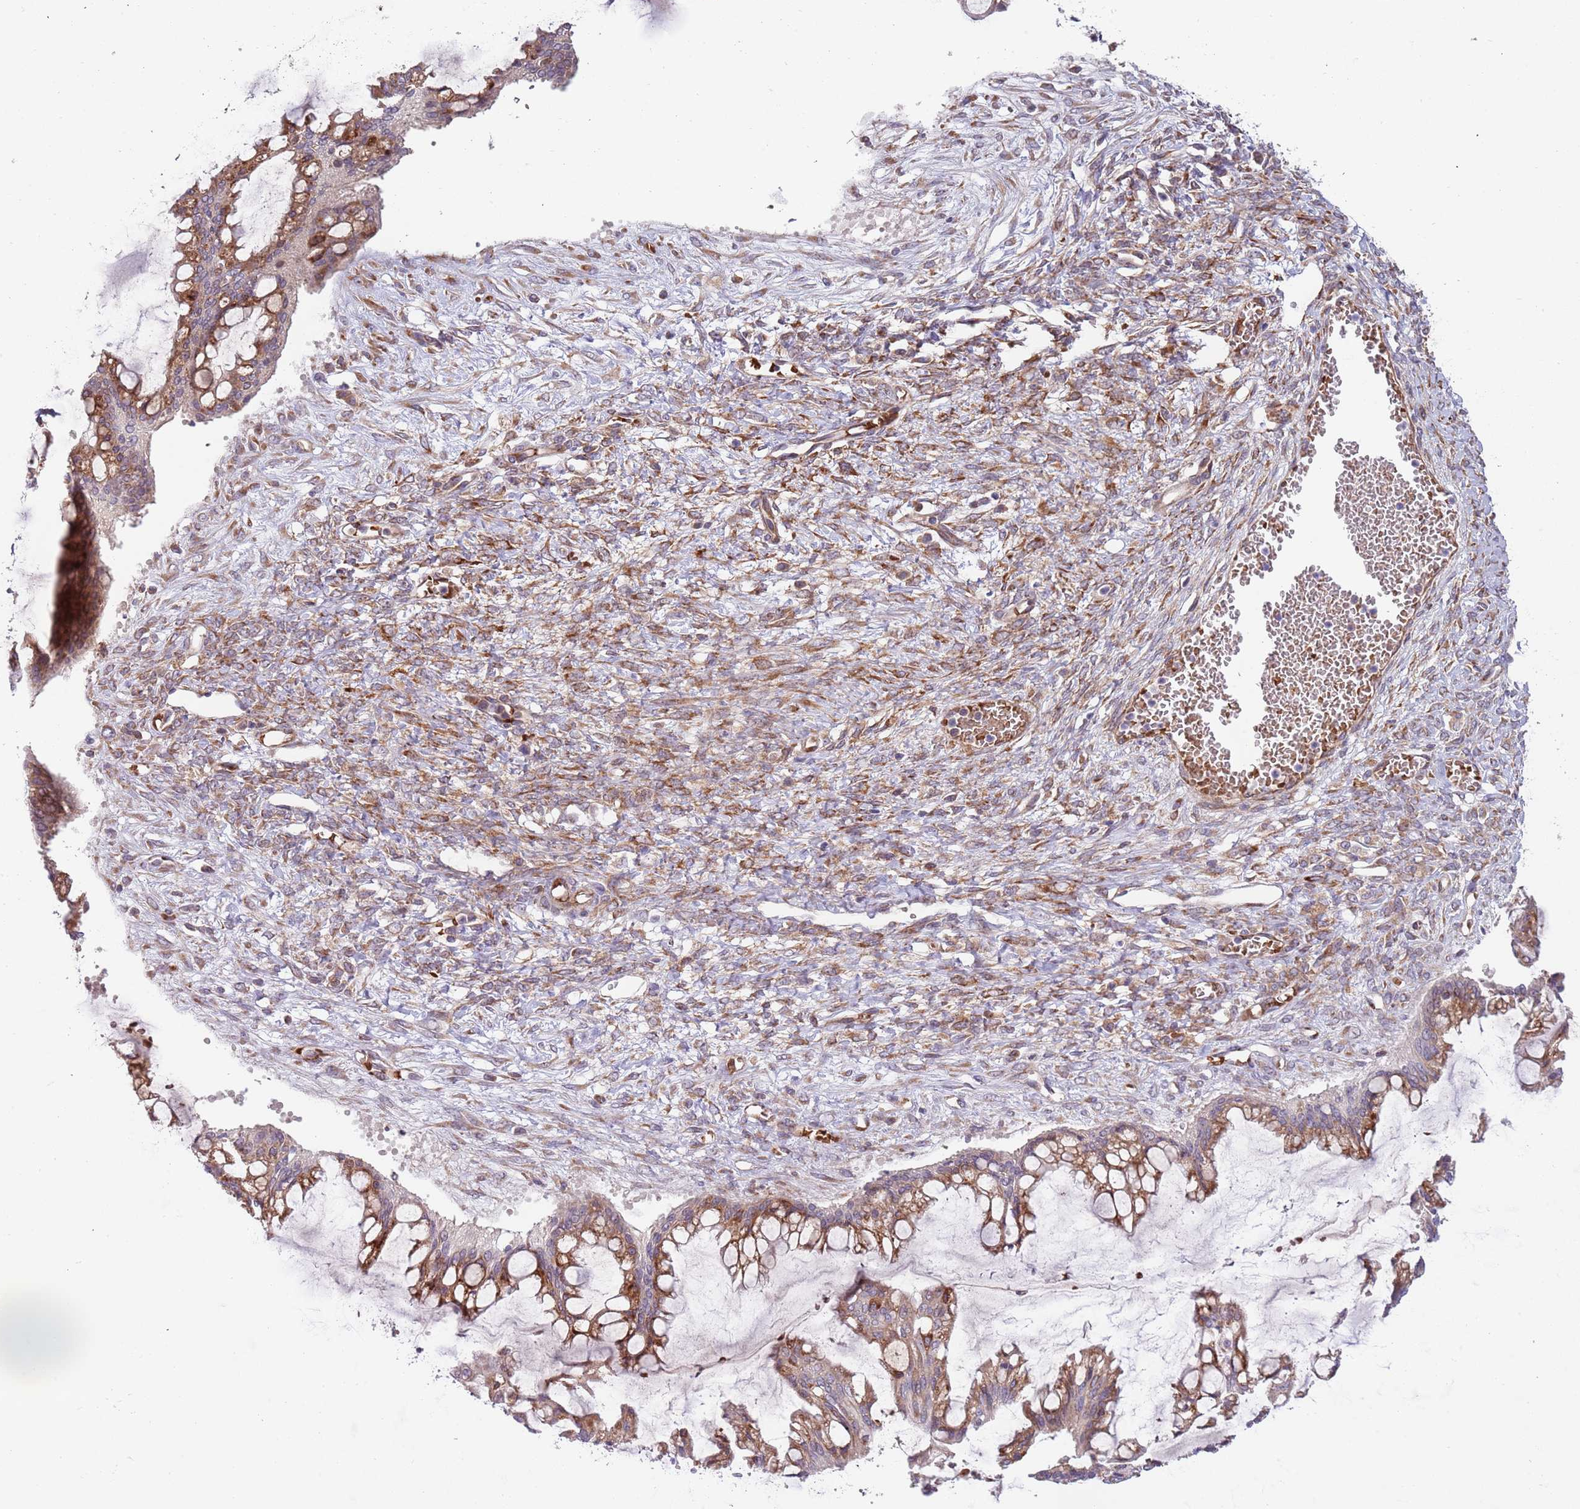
{"staining": {"intensity": "moderate", "quantity": ">75%", "location": "cytoplasmic/membranous"}, "tissue": "ovarian cancer", "cell_type": "Tumor cells", "image_type": "cancer", "snomed": [{"axis": "morphology", "description": "Cystadenocarcinoma, mucinous, NOS"}, {"axis": "topography", "description": "Ovary"}], "caption": "A brown stain highlights moderate cytoplasmic/membranous positivity of a protein in ovarian mucinous cystadenocarcinoma tumor cells.", "gene": "VWCE", "patient": {"sex": "female", "age": 73}}